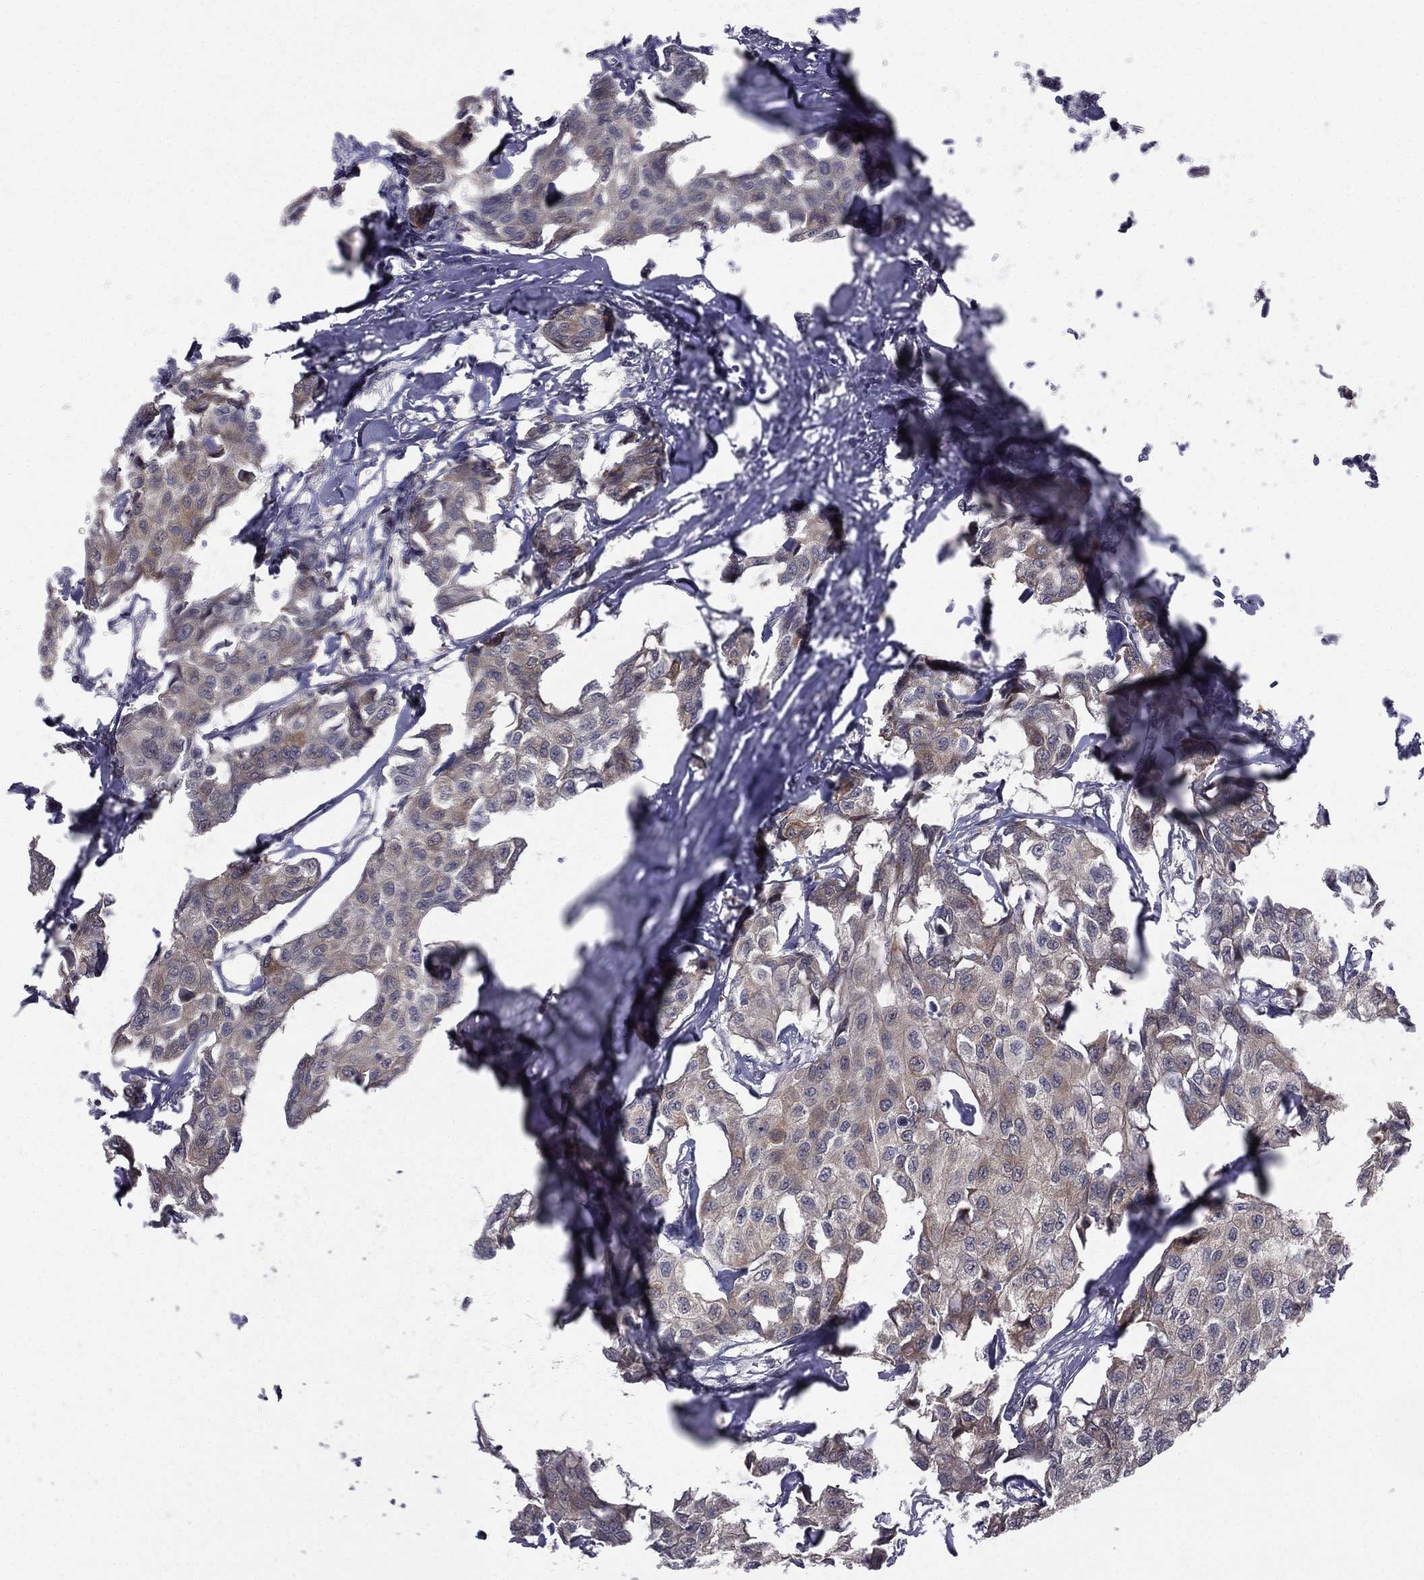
{"staining": {"intensity": "weak", "quantity": "<25%", "location": "cytoplasmic/membranous"}, "tissue": "breast cancer", "cell_type": "Tumor cells", "image_type": "cancer", "snomed": [{"axis": "morphology", "description": "Duct carcinoma"}, {"axis": "topography", "description": "Breast"}], "caption": "This is an immunohistochemistry (IHC) histopathology image of human breast cancer. There is no expression in tumor cells.", "gene": "ACTRT2", "patient": {"sex": "female", "age": 80}}